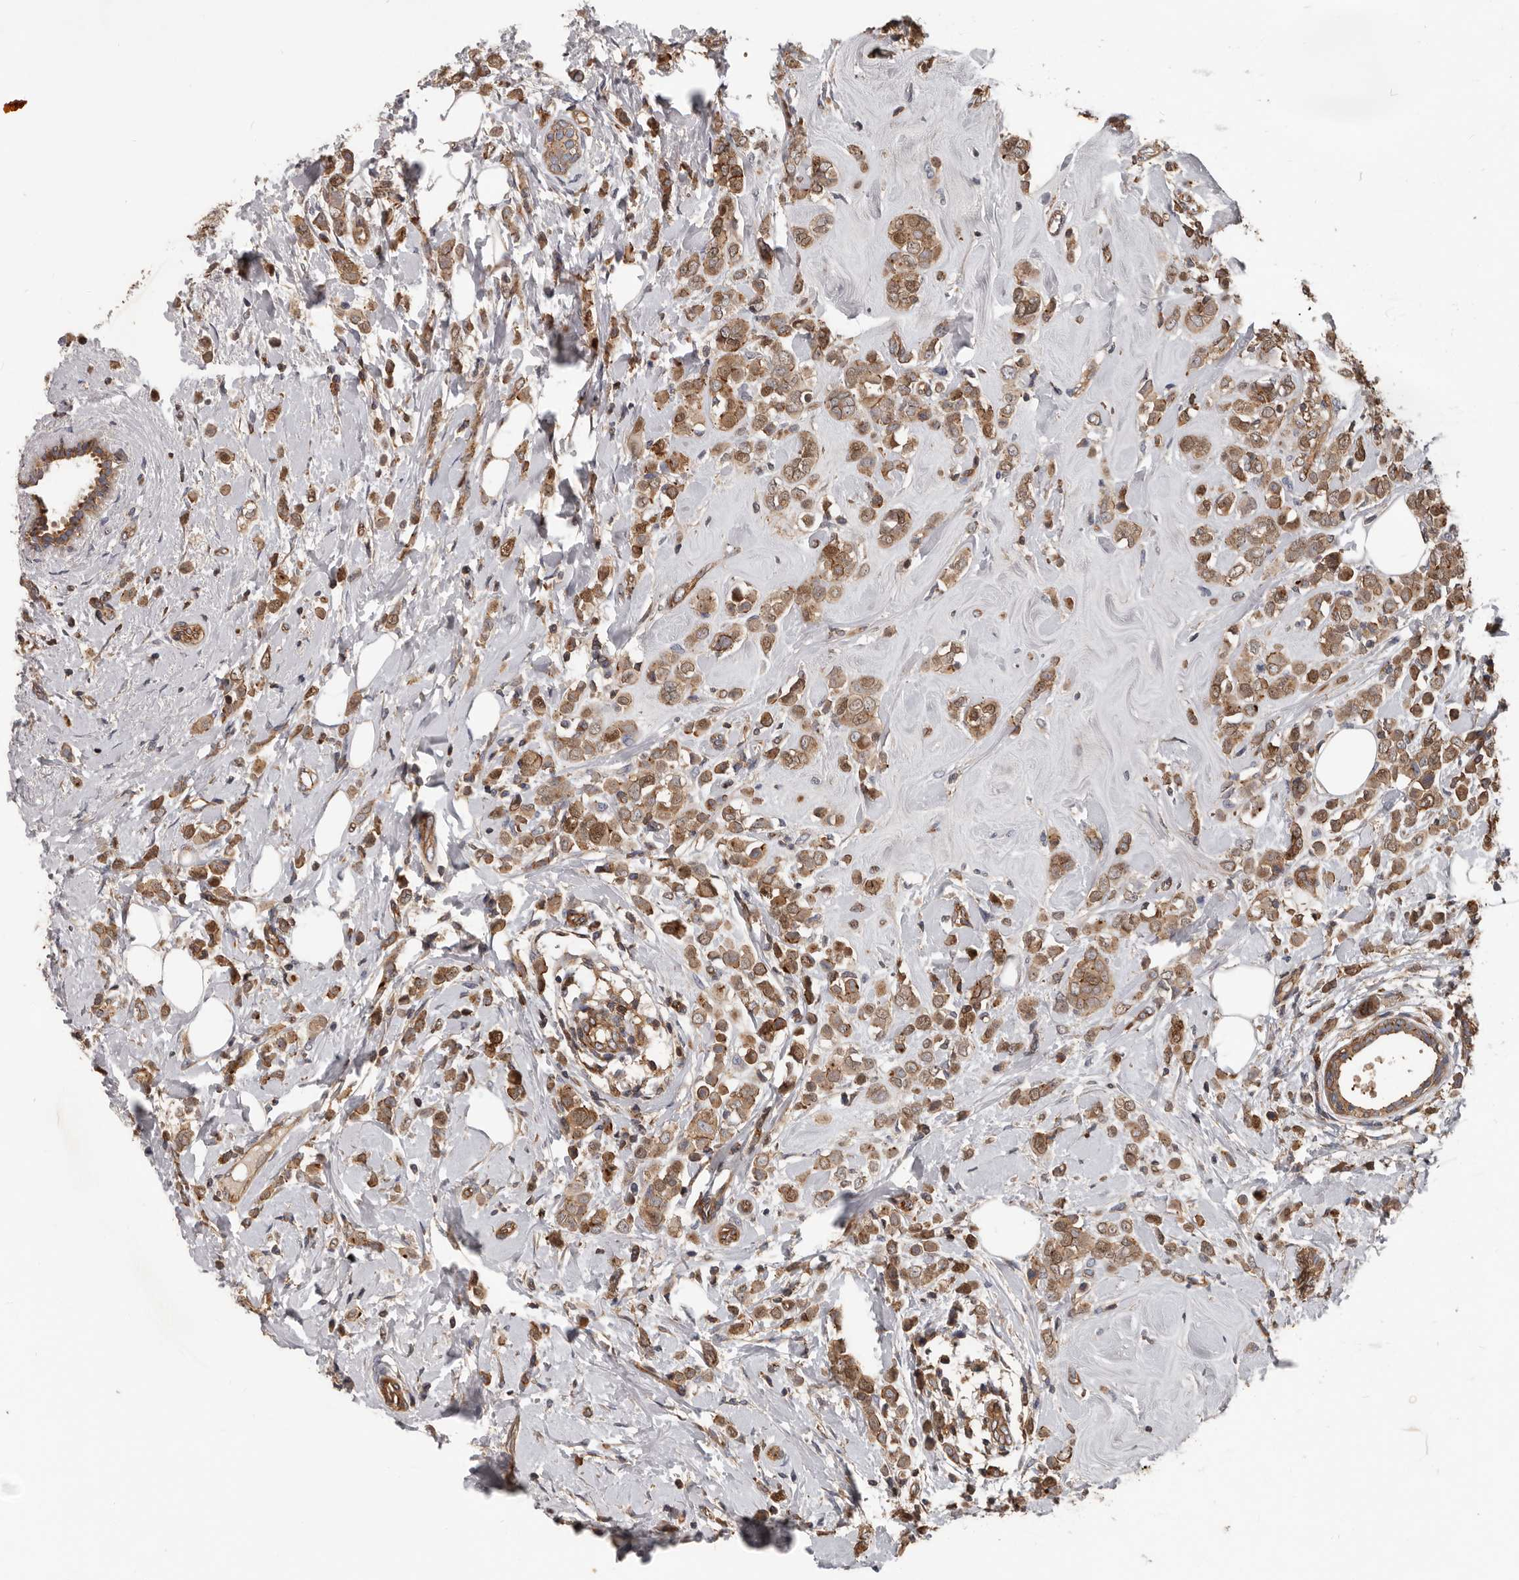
{"staining": {"intensity": "moderate", "quantity": ">75%", "location": "cytoplasmic/membranous"}, "tissue": "breast cancer", "cell_type": "Tumor cells", "image_type": "cancer", "snomed": [{"axis": "morphology", "description": "Lobular carcinoma"}, {"axis": "topography", "description": "Breast"}], "caption": "Protein staining of breast lobular carcinoma tissue exhibits moderate cytoplasmic/membranous expression in about >75% of tumor cells.", "gene": "PNRC2", "patient": {"sex": "female", "age": 47}}